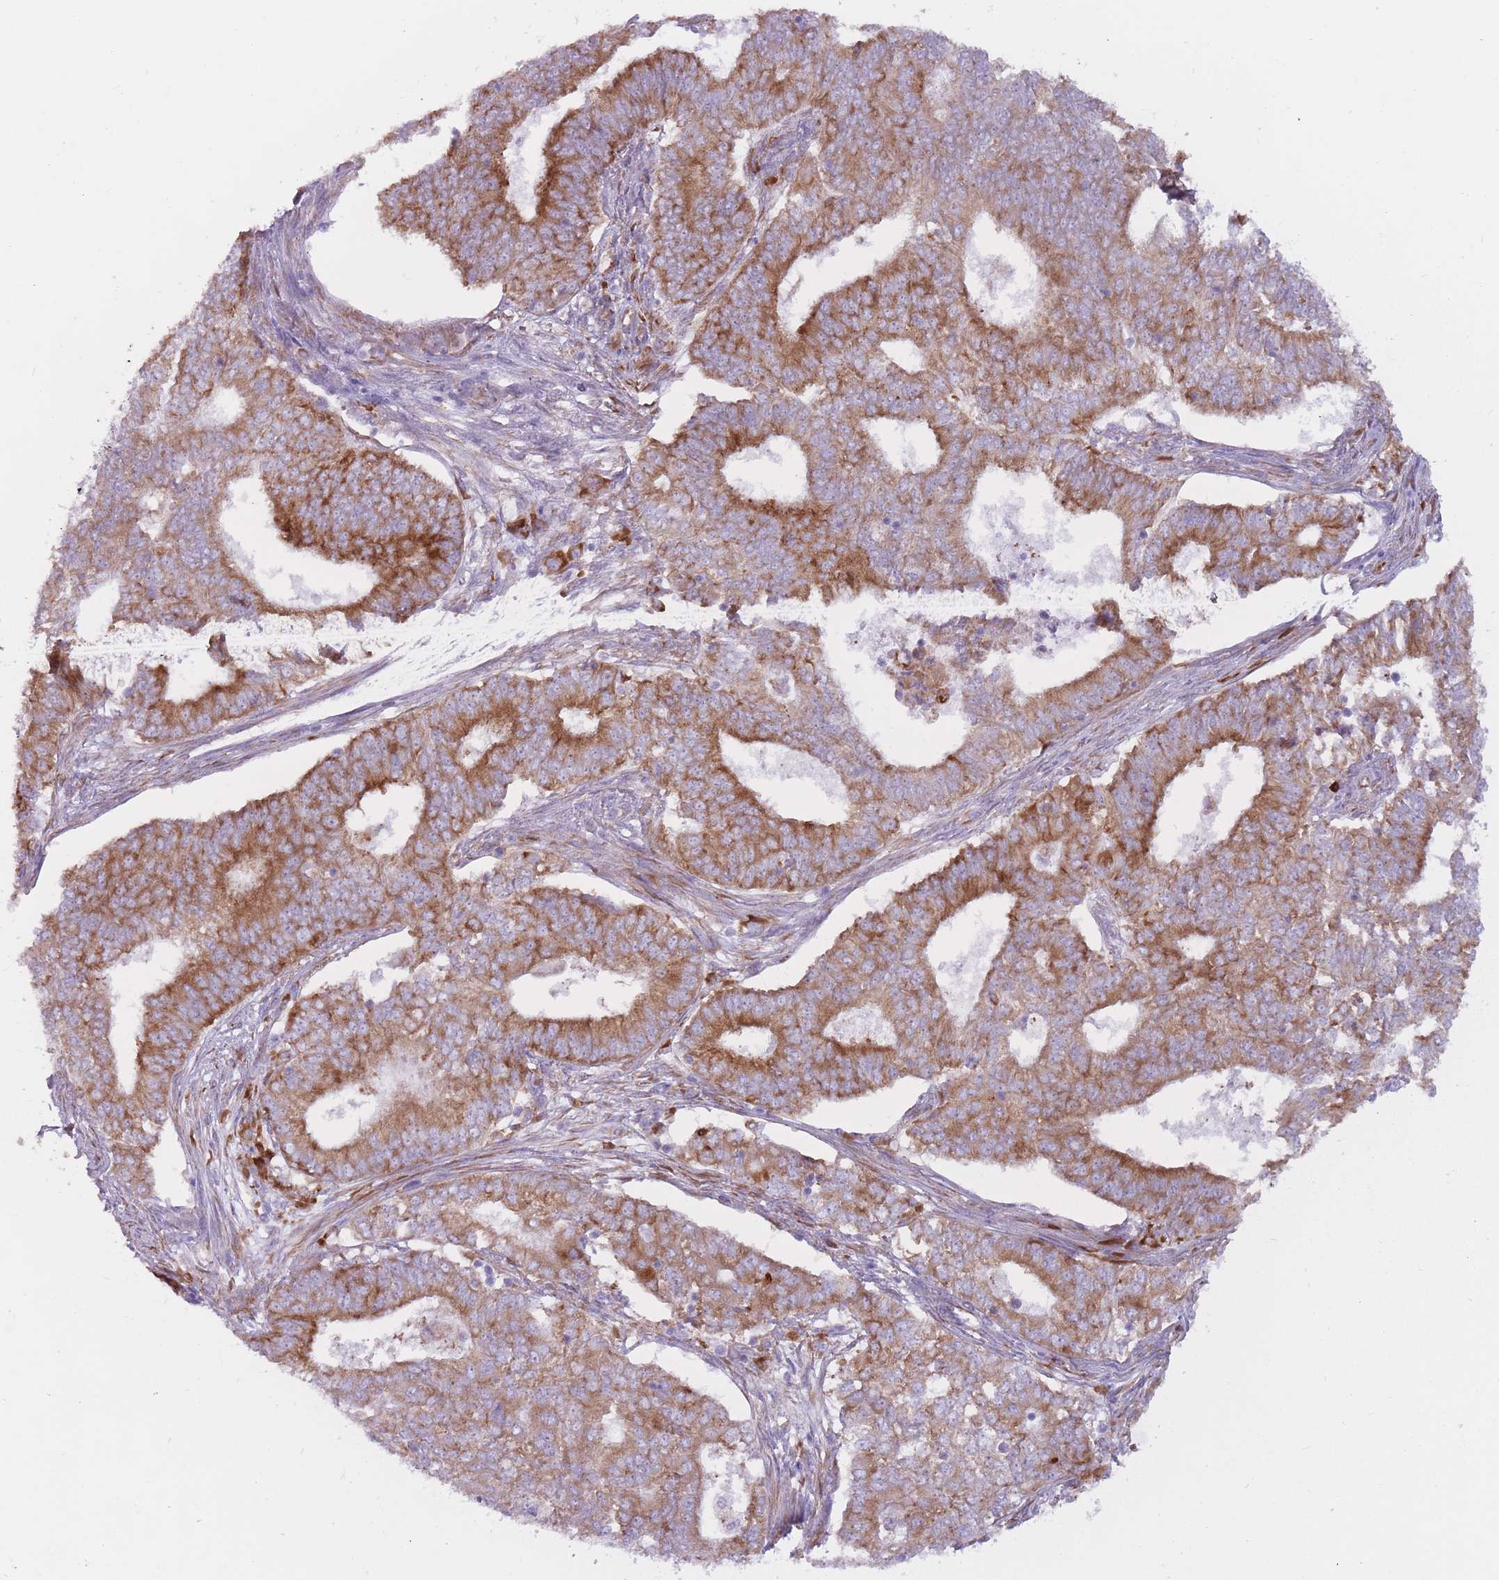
{"staining": {"intensity": "moderate", "quantity": ">75%", "location": "cytoplasmic/membranous"}, "tissue": "endometrial cancer", "cell_type": "Tumor cells", "image_type": "cancer", "snomed": [{"axis": "morphology", "description": "Adenocarcinoma, NOS"}, {"axis": "topography", "description": "Endometrium"}], "caption": "Endometrial adenocarcinoma tissue displays moderate cytoplasmic/membranous staining in approximately >75% of tumor cells, visualized by immunohistochemistry. Immunohistochemistry stains the protein in brown and the nuclei are stained blue.", "gene": "RPL18", "patient": {"sex": "female", "age": 62}}